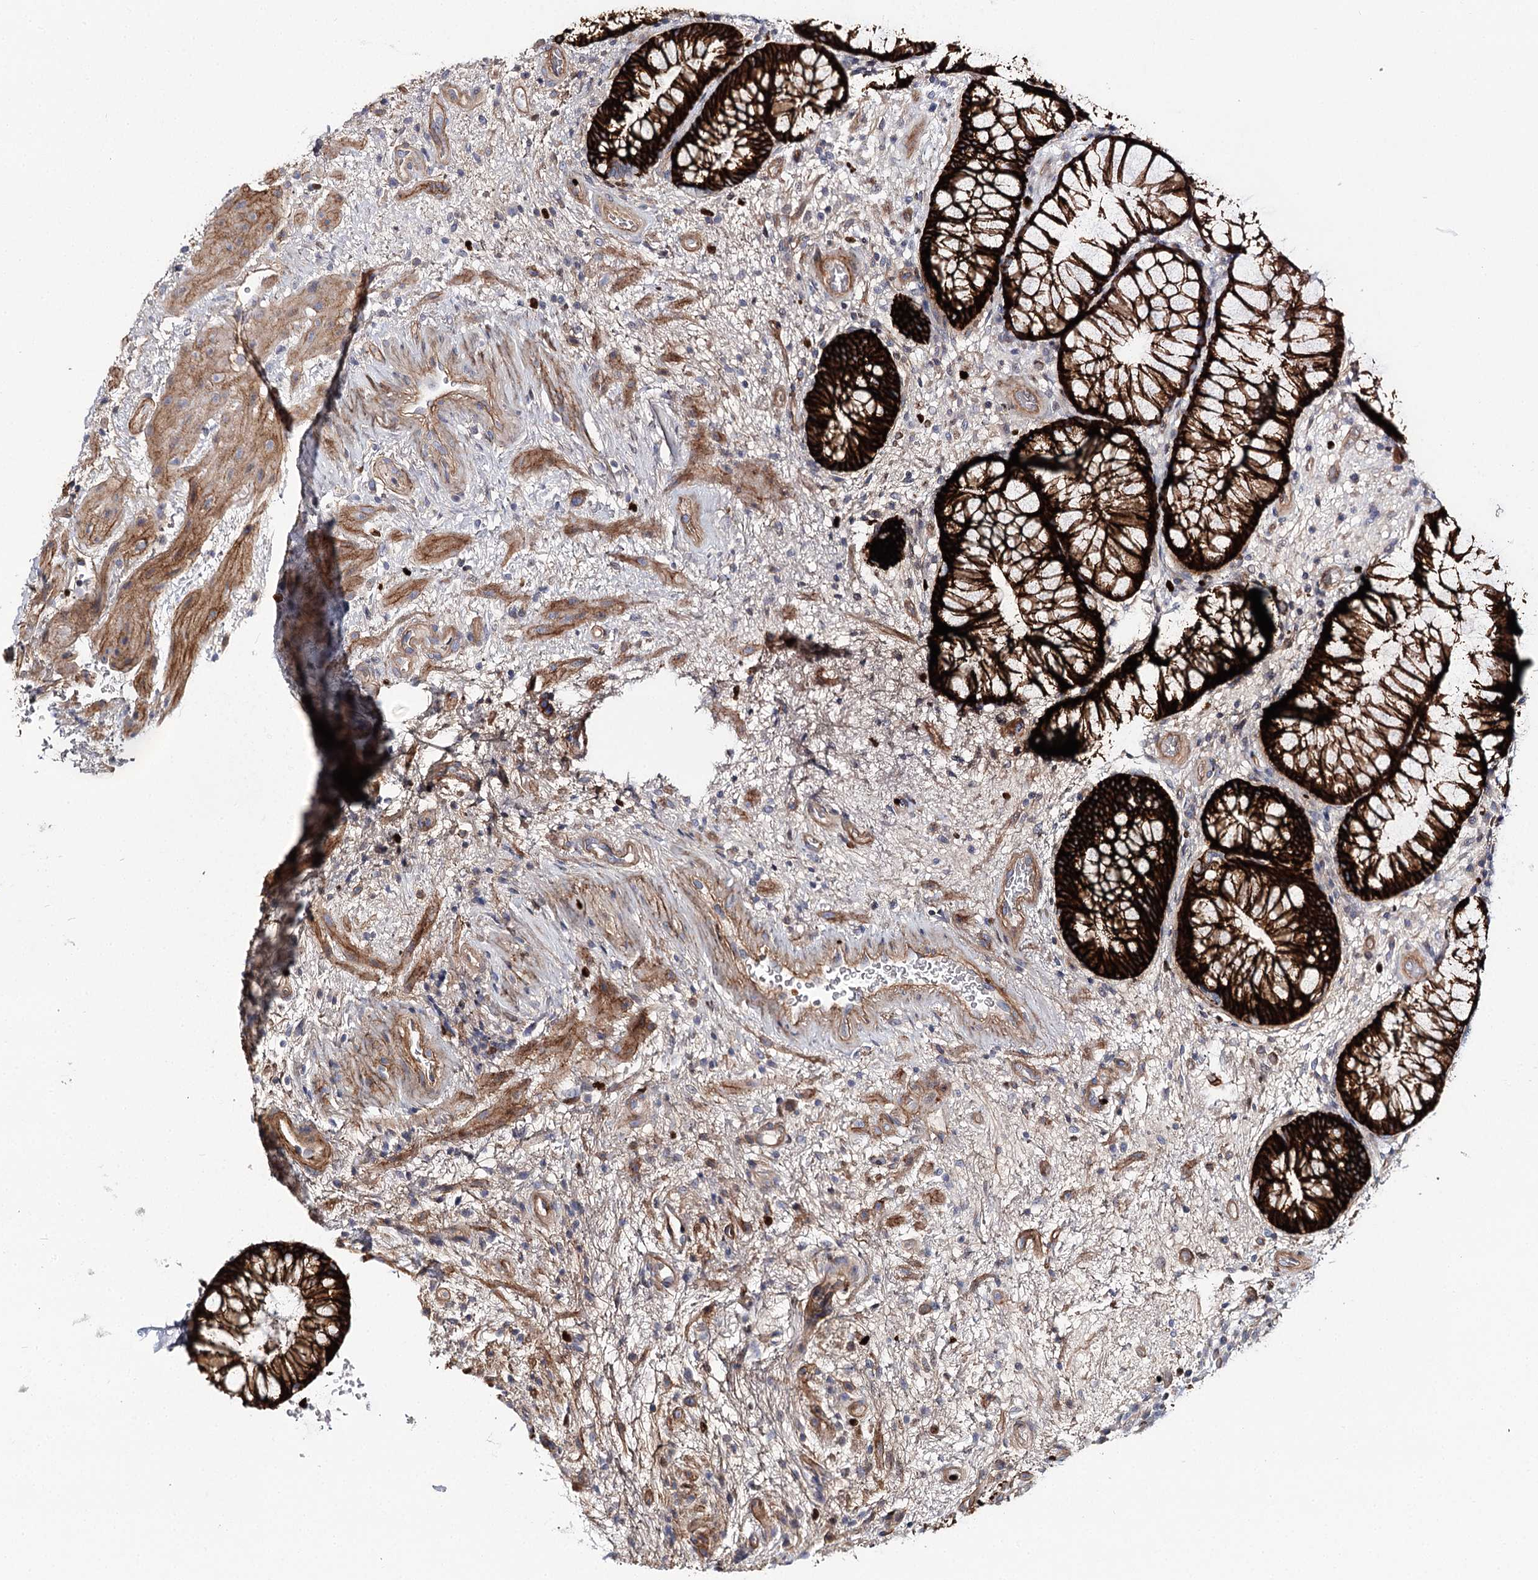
{"staining": {"intensity": "strong", "quantity": ">75%", "location": "cytoplasmic/membranous"}, "tissue": "rectum", "cell_type": "Glandular cells", "image_type": "normal", "snomed": [{"axis": "morphology", "description": "Normal tissue, NOS"}, {"axis": "topography", "description": "Rectum"}], "caption": "Protein staining of normal rectum demonstrates strong cytoplasmic/membranous expression in about >75% of glandular cells.", "gene": "C11orf52", "patient": {"sex": "male", "age": 51}}